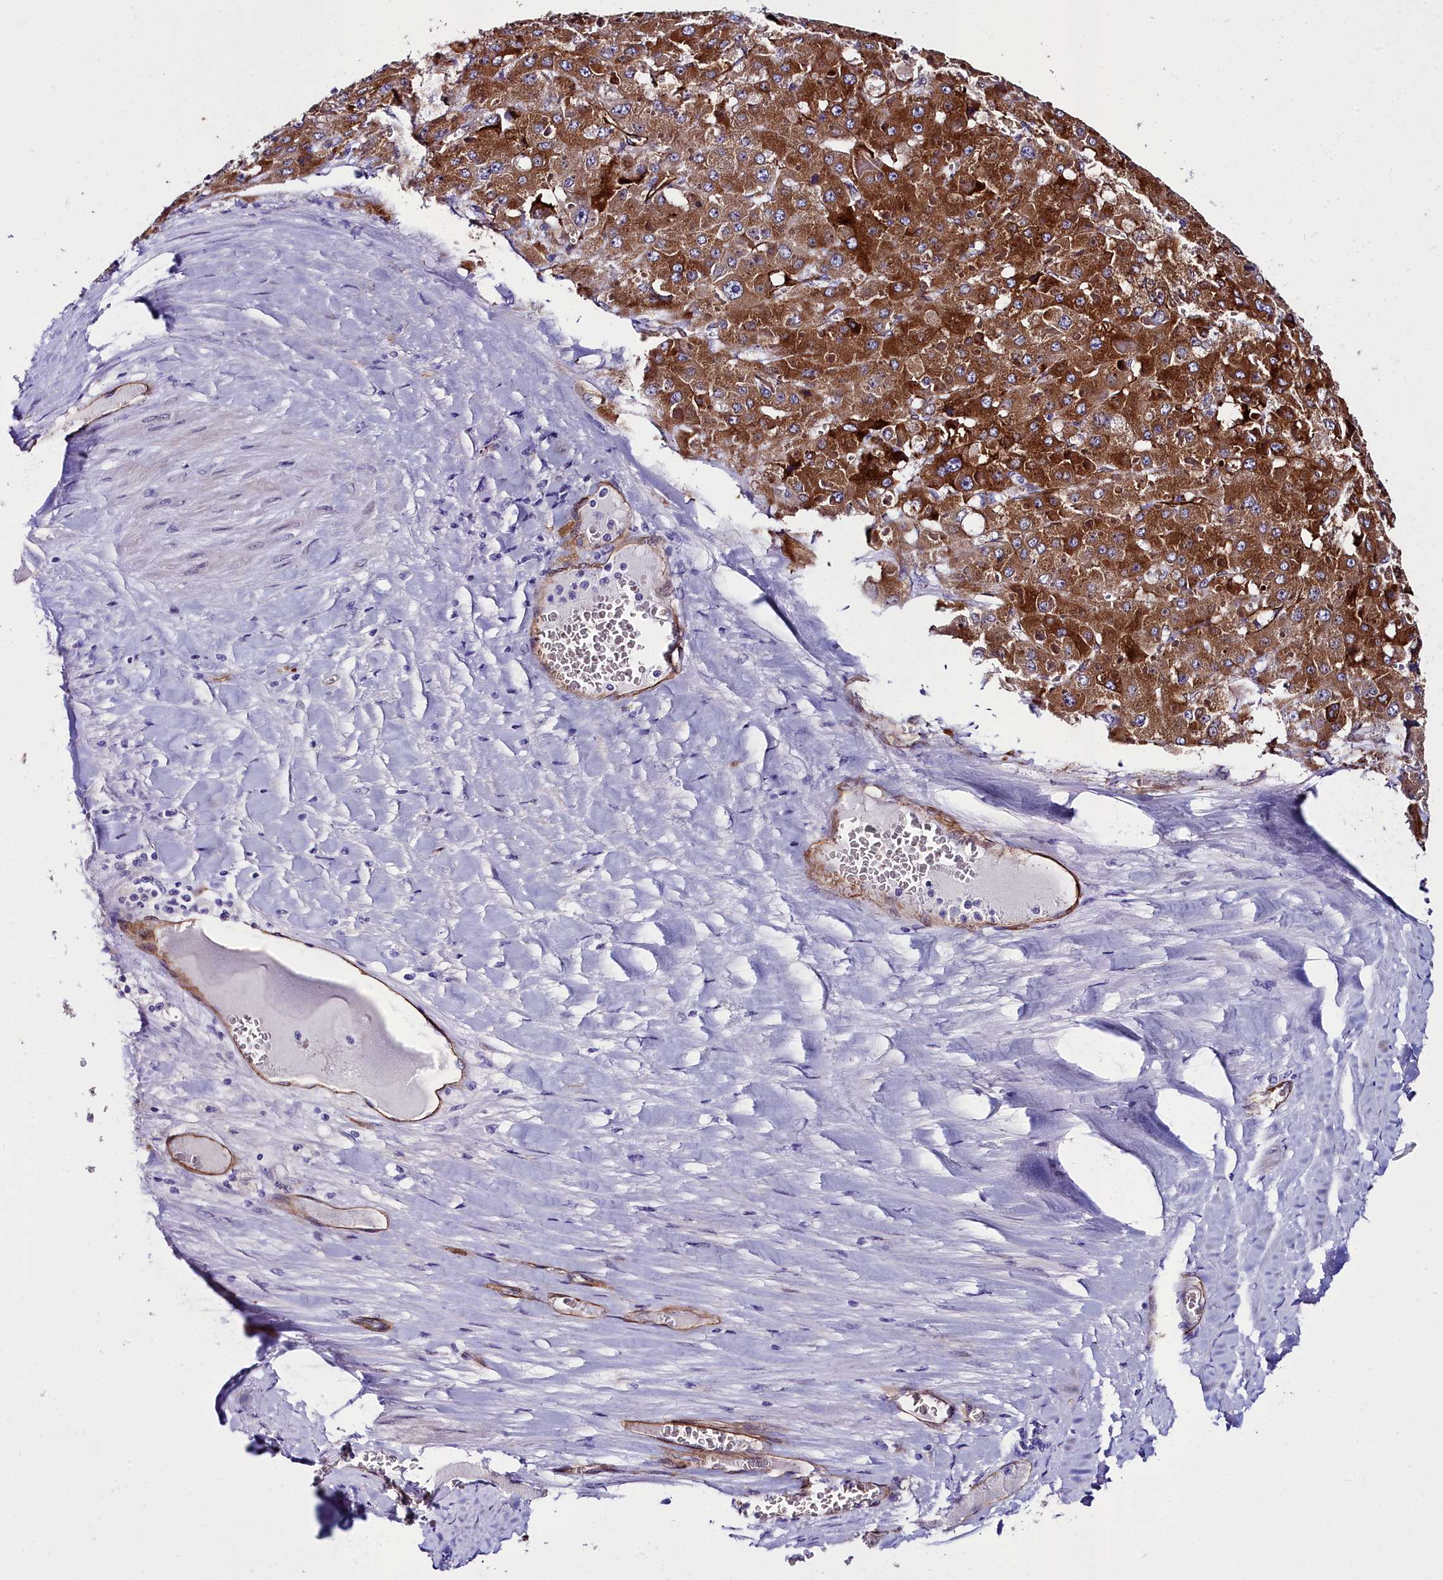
{"staining": {"intensity": "strong", "quantity": ">75%", "location": "cytoplasmic/membranous"}, "tissue": "liver cancer", "cell_type": "Tumor cells", "image_type": "cancer", "snomed": [{"axis": "morphology", "description": "Carcinoma, Hepatocellular, NOS"}, {"axis": "topography", "description": "Liver"}], "caption": "Protein expression analysis of liver cancer (hepatocellular carcinoma) shows strong cytoplasmic/membranous positivity in approximately >75% of tumor cells. (Brightfield microscopy of DAB IHC at high magnification).", "gene": "CYP4F11", "patient": {"sex": "female", "age": 73}}